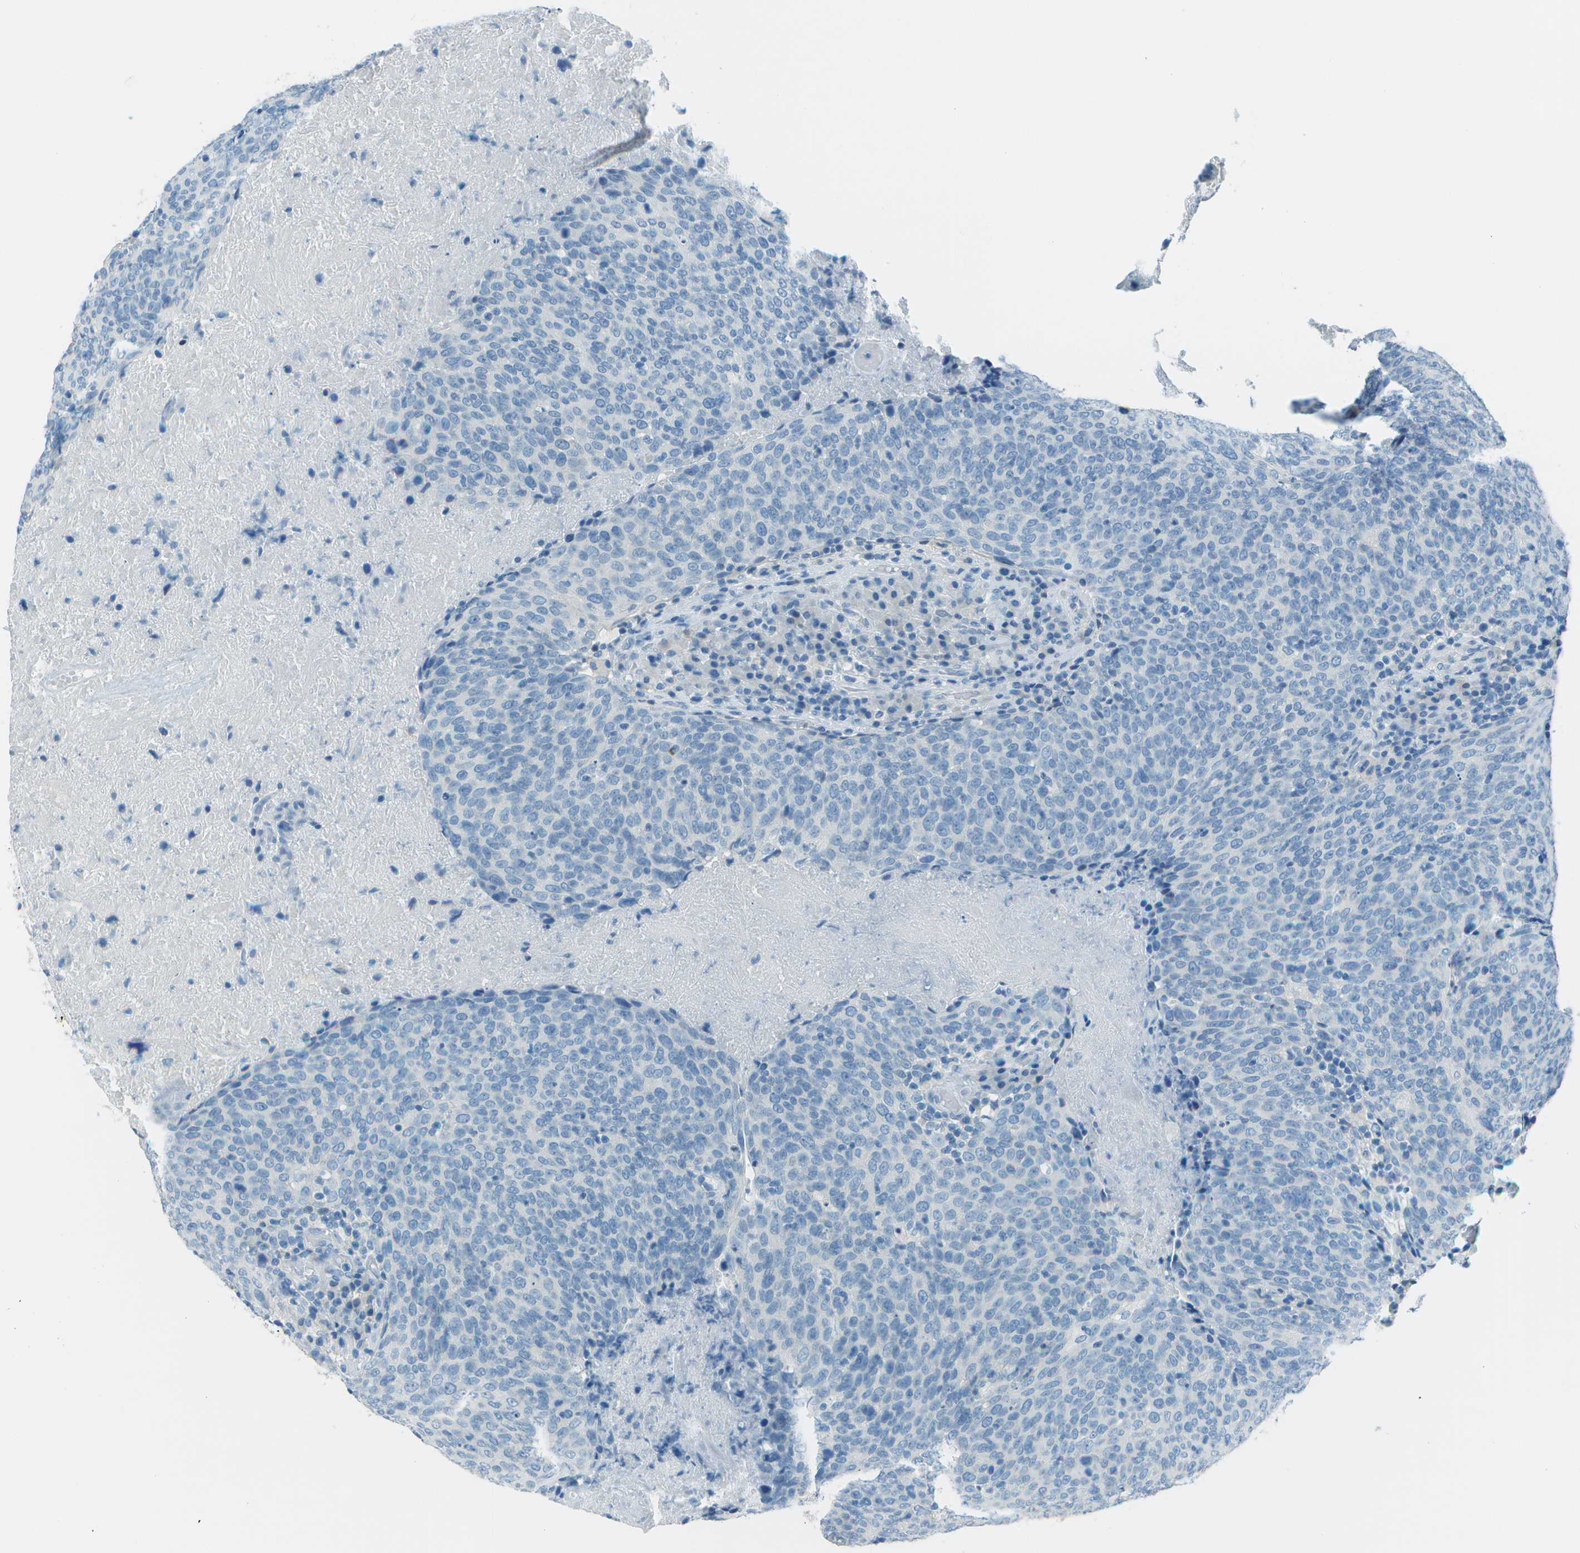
{"staining": {"intensity": "negative", "quantity": "none", "location": "none"}, "tissue": "head and neck cancer", "cell_type": "Tumor cells", "image_type": "cancer", "snomed": [{"axis": "morphology", "description": "Squamous cell carcinoma, NOS"}, {"axis": "morphology", "description": "Squamous cell carcinoma, metastatic, NOS"}, {"axis": "topography", "description": "Lymph node"}, {"axis": "topography", "description": "Head-Neck"}], "caption": "High power microscopy image of an immunohistochemistry (IHC) photomicrograph of head and neck cancer, revealing no significant positivity in tumor cells.", "gene": "FGF1", "patient": {"sex": "male", "age": 62}}